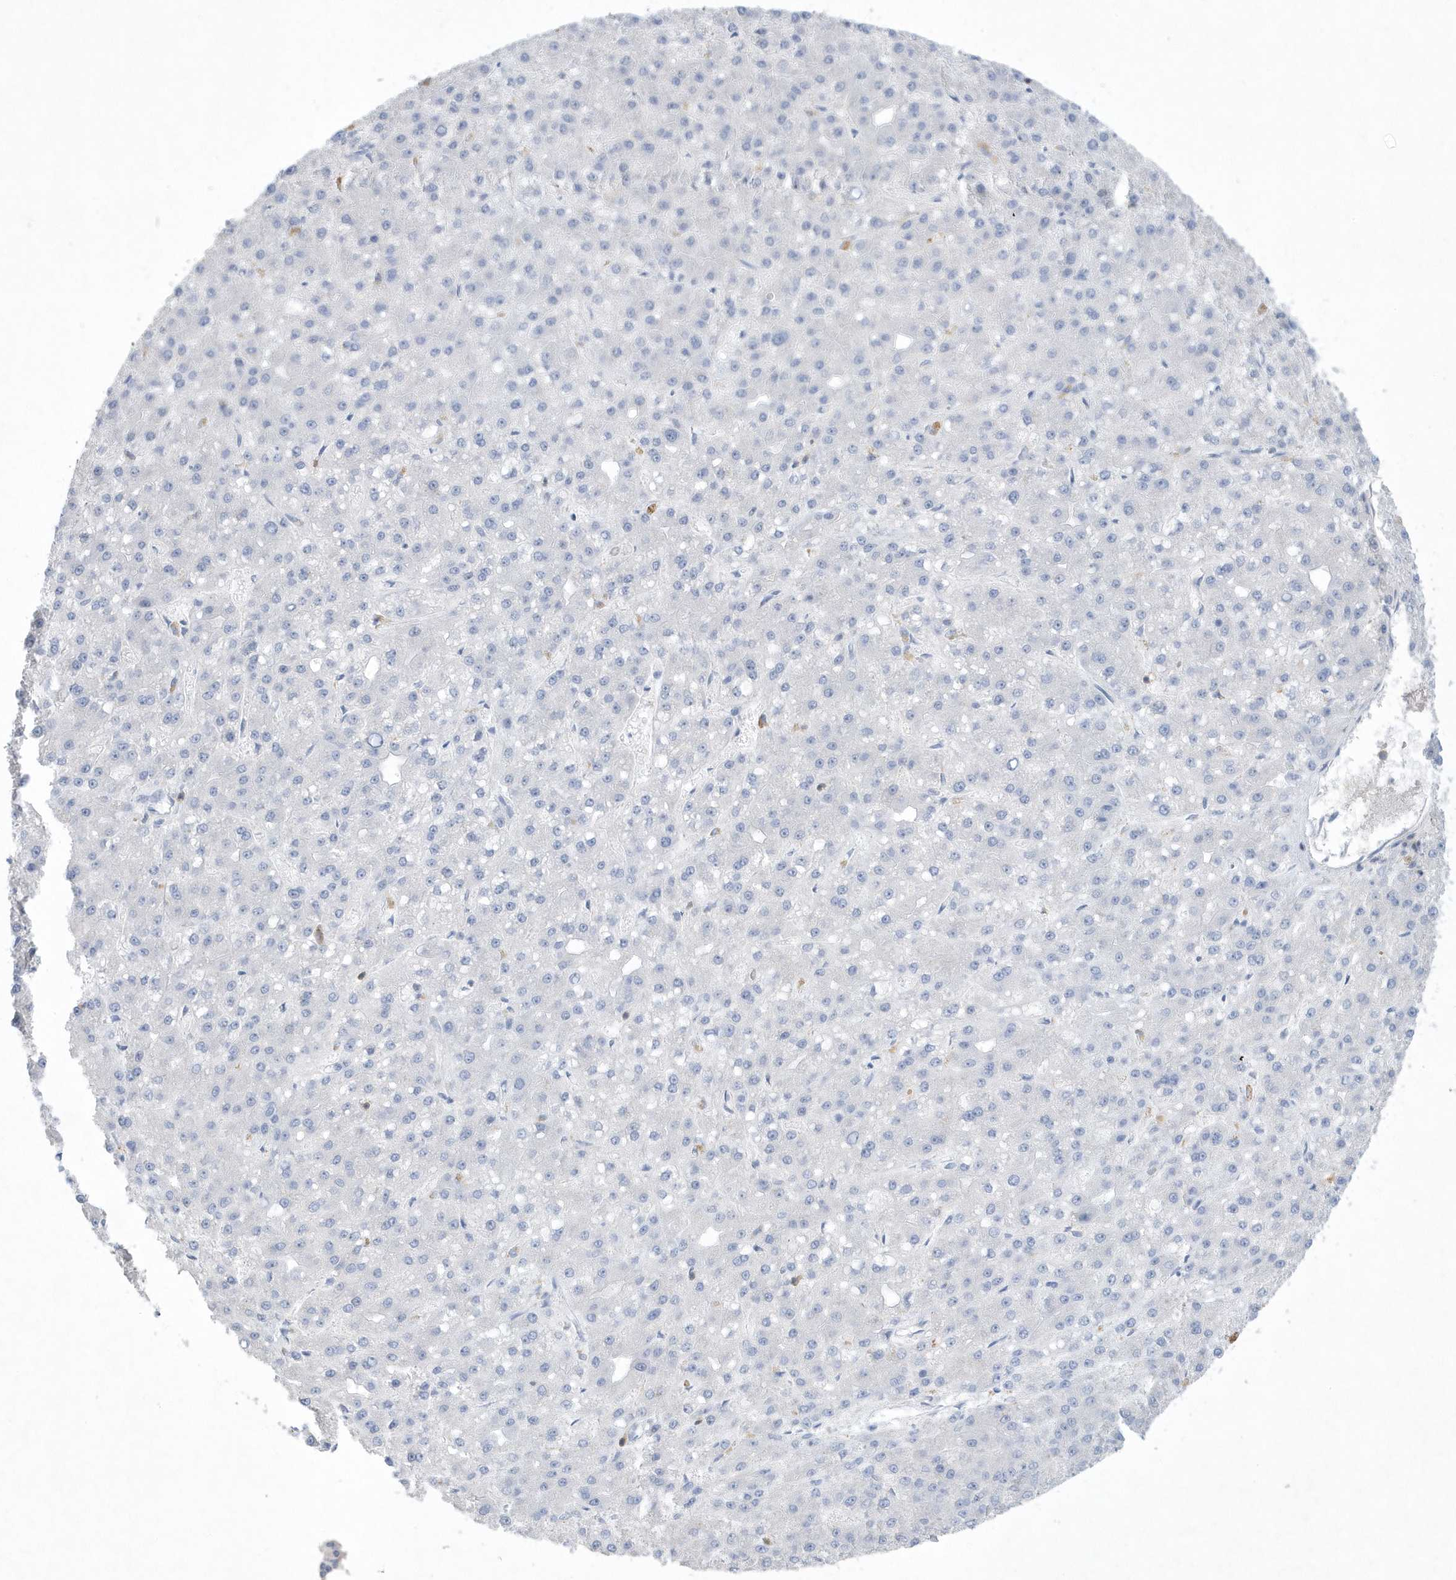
{"staining": {"intensity": "negative", "quantity": "none", "location": "none"}, "tissue": "liver cancer", "cell_type": "Tumor cells", "image_type": "cancer", "snomed": [{"axis": "morphology", "description": "Carcinoma, Hepatocellular, NOS"}, {"axis": "topography", "description": "Liver"}], "caption": "A micrograph of human liver cancer (hepatocellular carcinoma) is negative for staining in tumor cells.", "gene": "PSD4", "patient": {"sex": "male", "age": 67}}